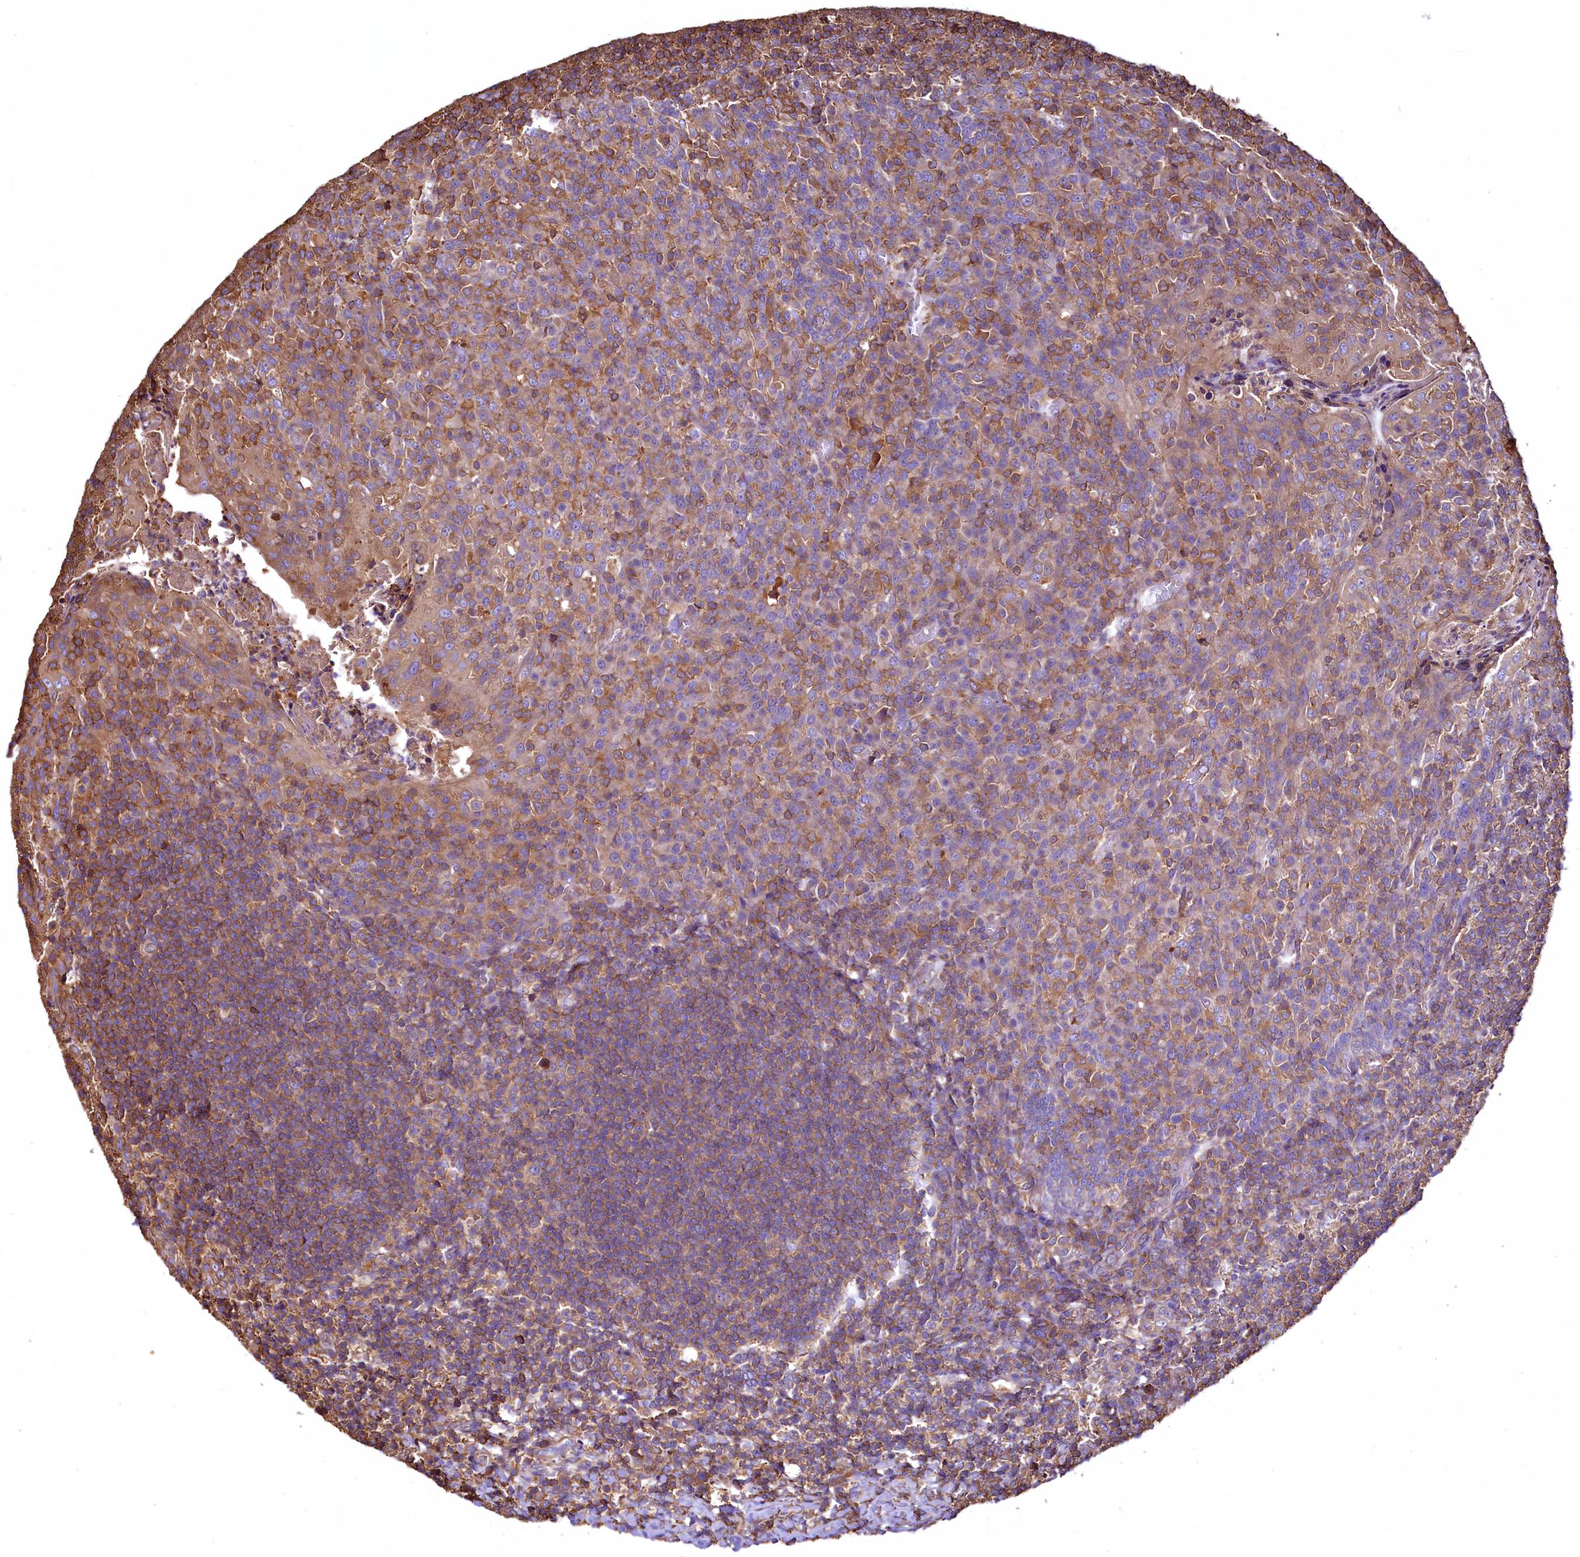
{"staining": {"intensity": "negative", "quantity": "none", "location": "none"}, "tissue": "tonsil", "cell_type": "Germinal center cells", "image_type": "normal", "snomed": [{"axis": "morphology", "description": "Normal tissue, NOS"}, {"axis": "topography", "description": "Tonsil"}], "caption": "IHC micrograph of unremarkable human tonsil stained for a protein (brown), which displays no staining in germinal center cells.", "gene": "RARS2", "patient": {"sex": "female", "age": 10}}